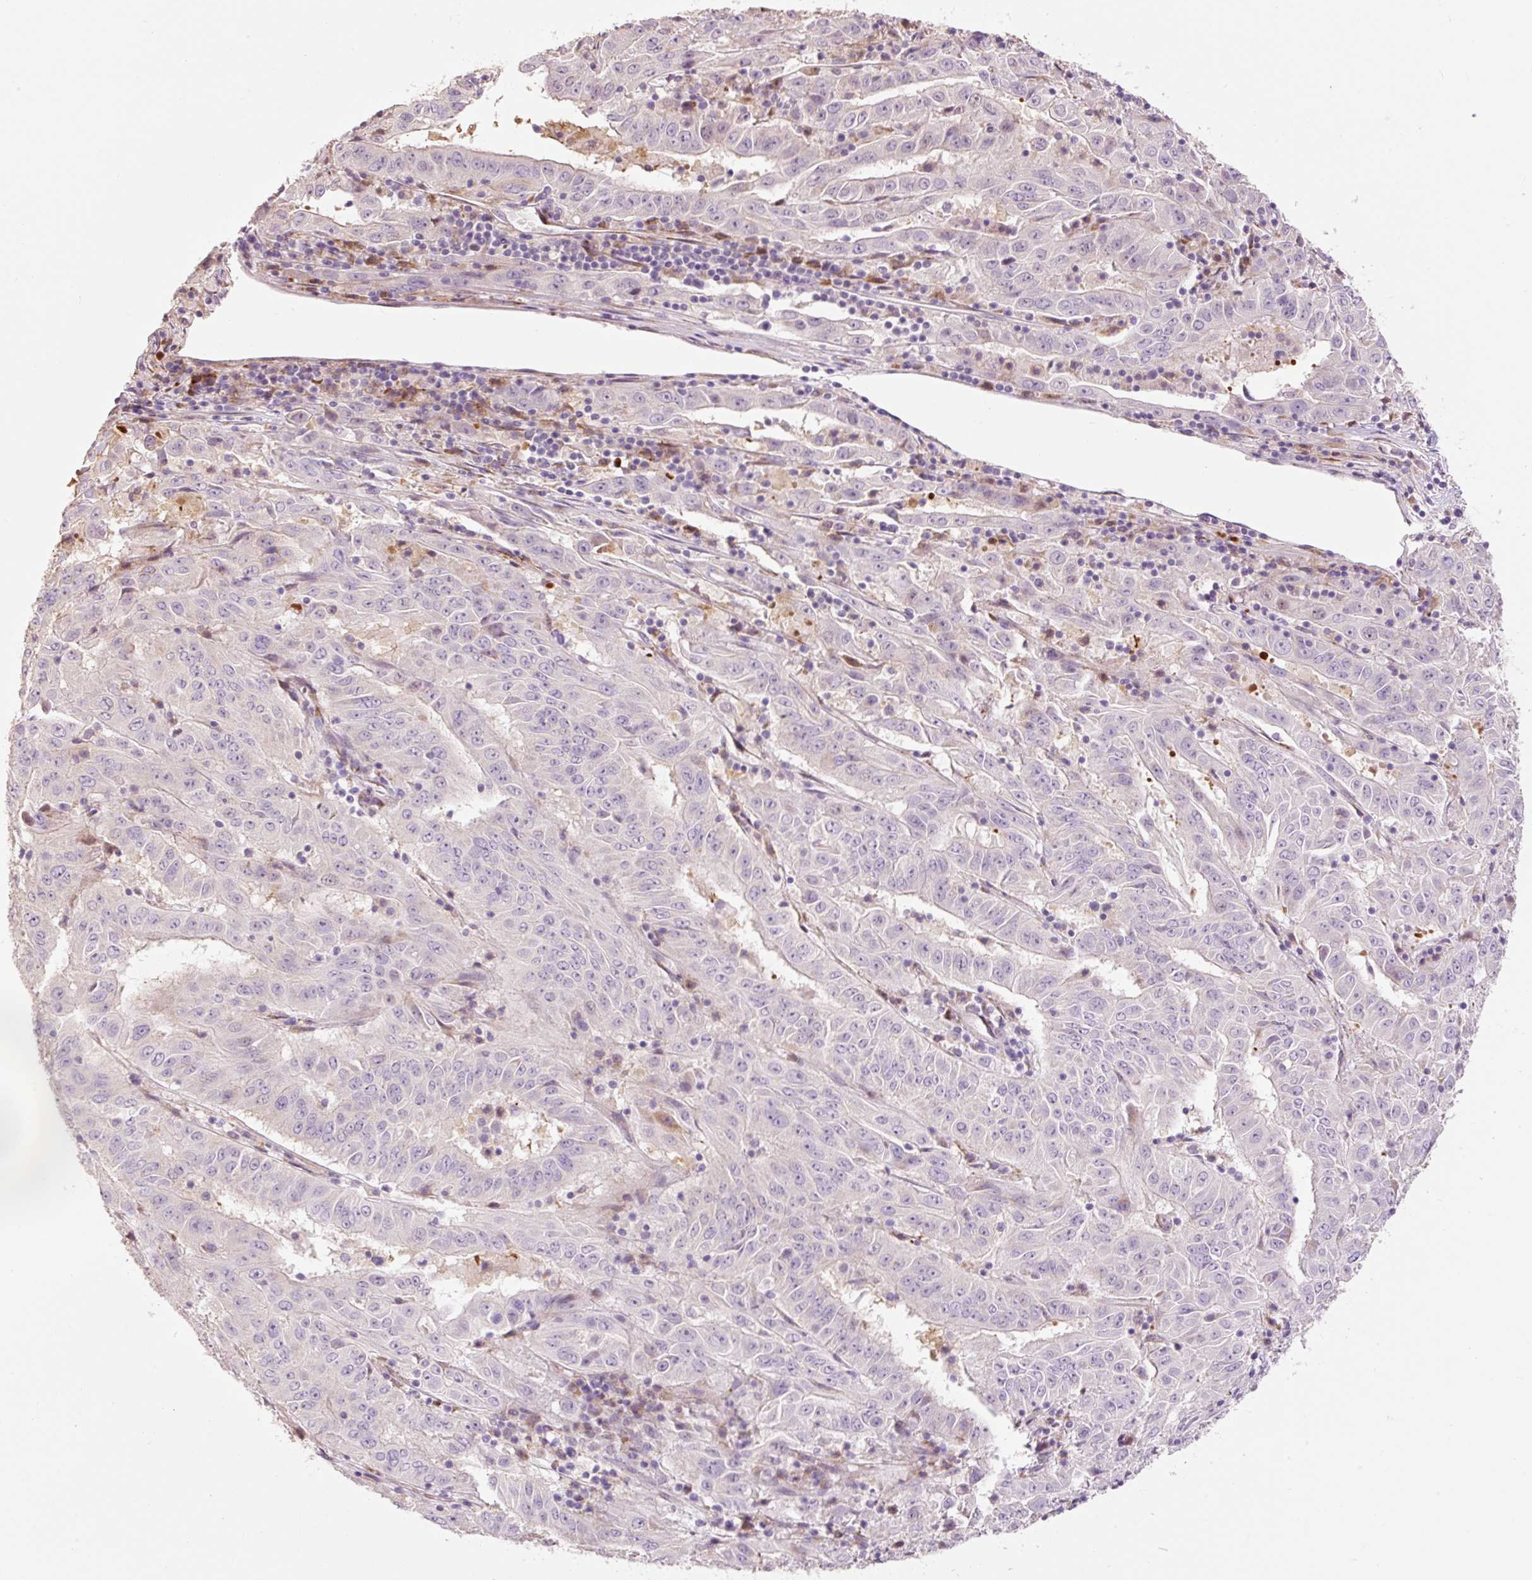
{"staining": {"intensity": "negative", "quantity": "none", "location": "none"}, "tissue": "pancreatic cancer", "cell_type": "Tumor cells", "image_type": "cancer", "snomed": [{"axis": "morphology", "description": "Adenocarcinoma, NOS"}, {"axis": "topography", "description": "Pancreas"}], "caption": "This is a image of immunohistochemistry (IHC) staining of adenocarcinoma (pancreatic), which shows no expression in tumor cells.", "gene": "HAX1", "patient": {"sex": "male", "age": 63}}